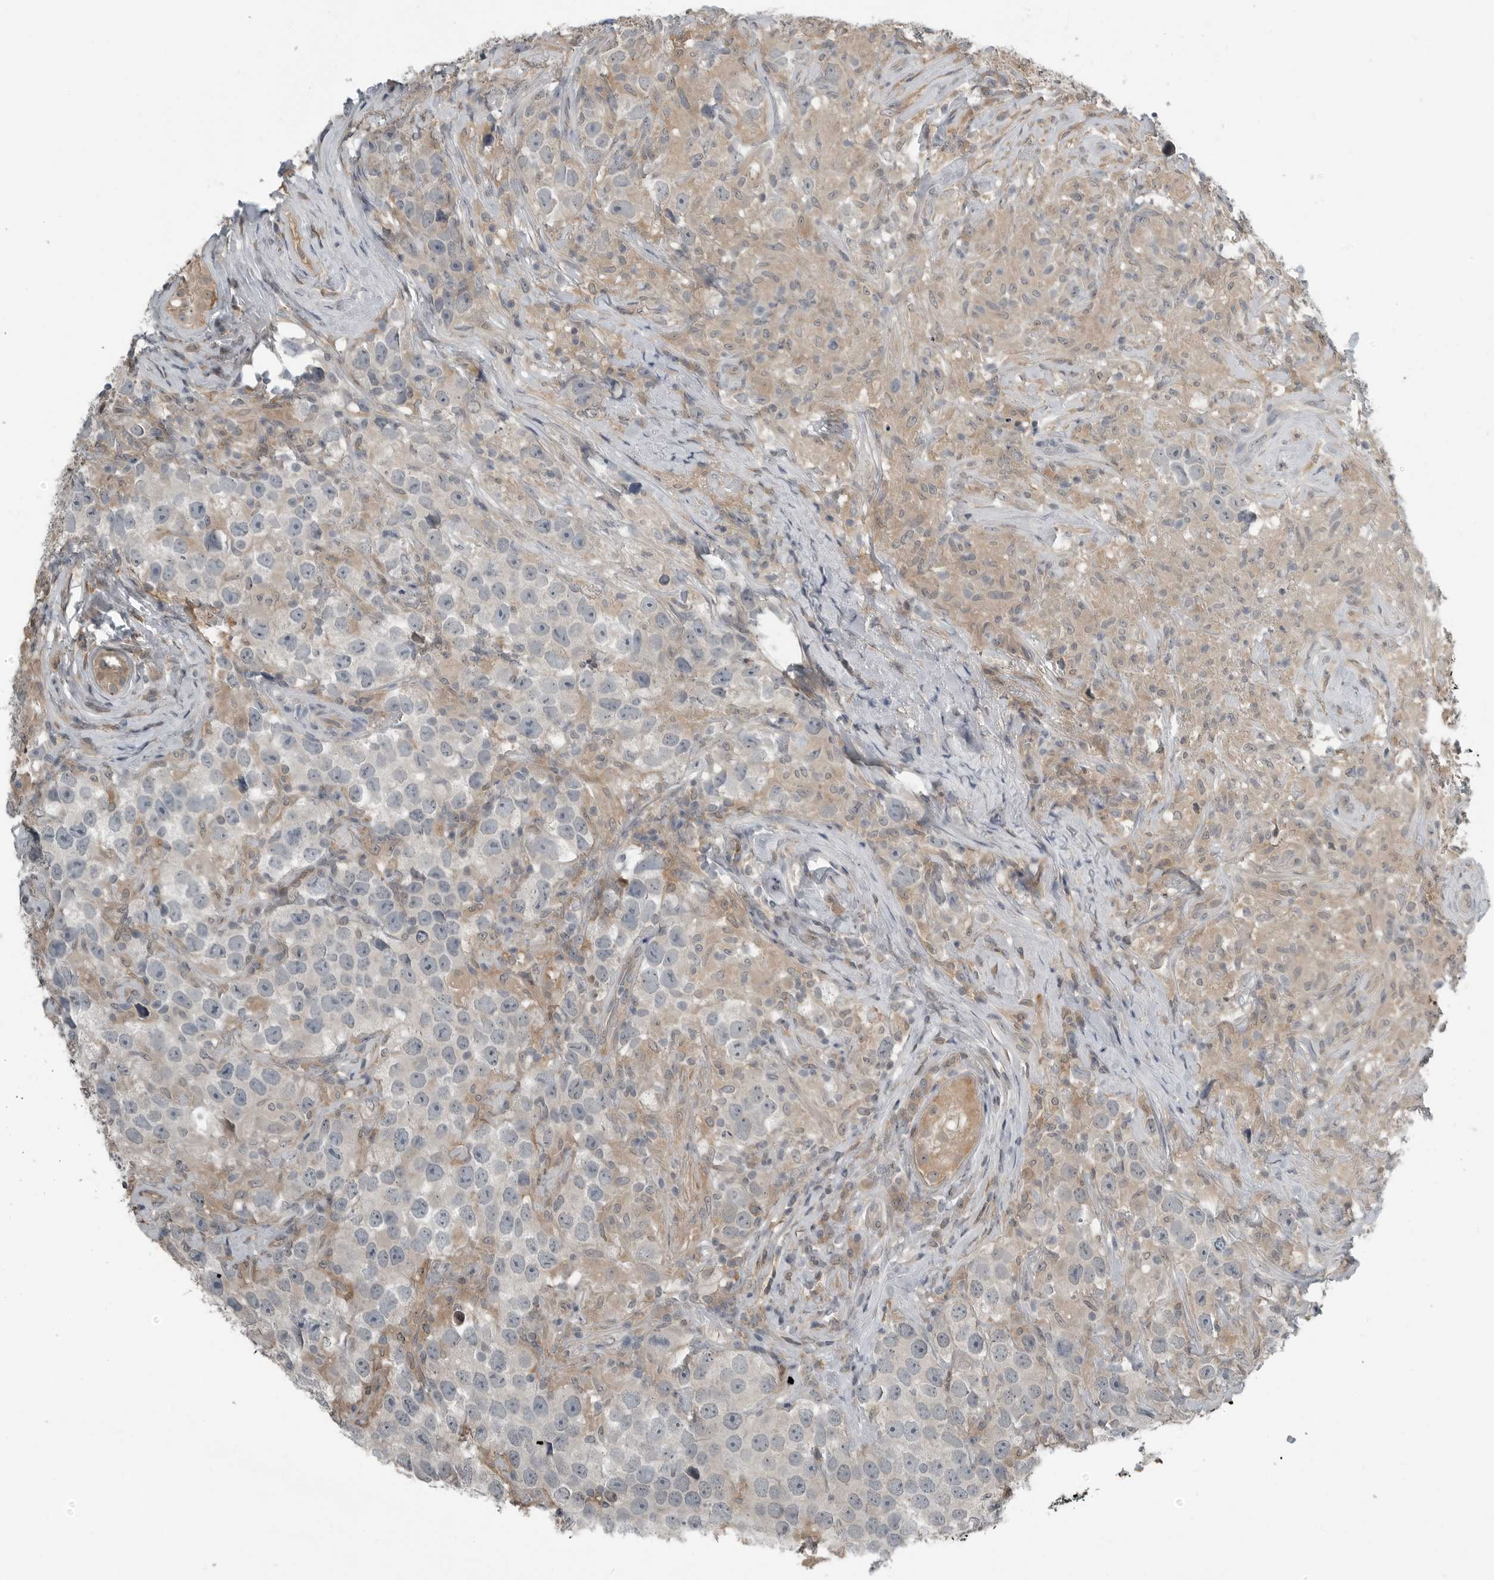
{"staining": {"intensity": "negative", "quantity": "none", "location": "none"}, "tissue": "testis cancer", "cell_type": "Tumor cells", "image_type": "cancer", "snomed": [{"axis": "morphology", "description": "Seminoma, NOS"}, {"axis": "topography", "description": "Testis"}], "caption": "This is an immunohistochemistry (IHC) image of testis cancer. There is no expression in tumor cells.", "gene": "KYAT1", "patient": {"sex": "male", "age": 49}}